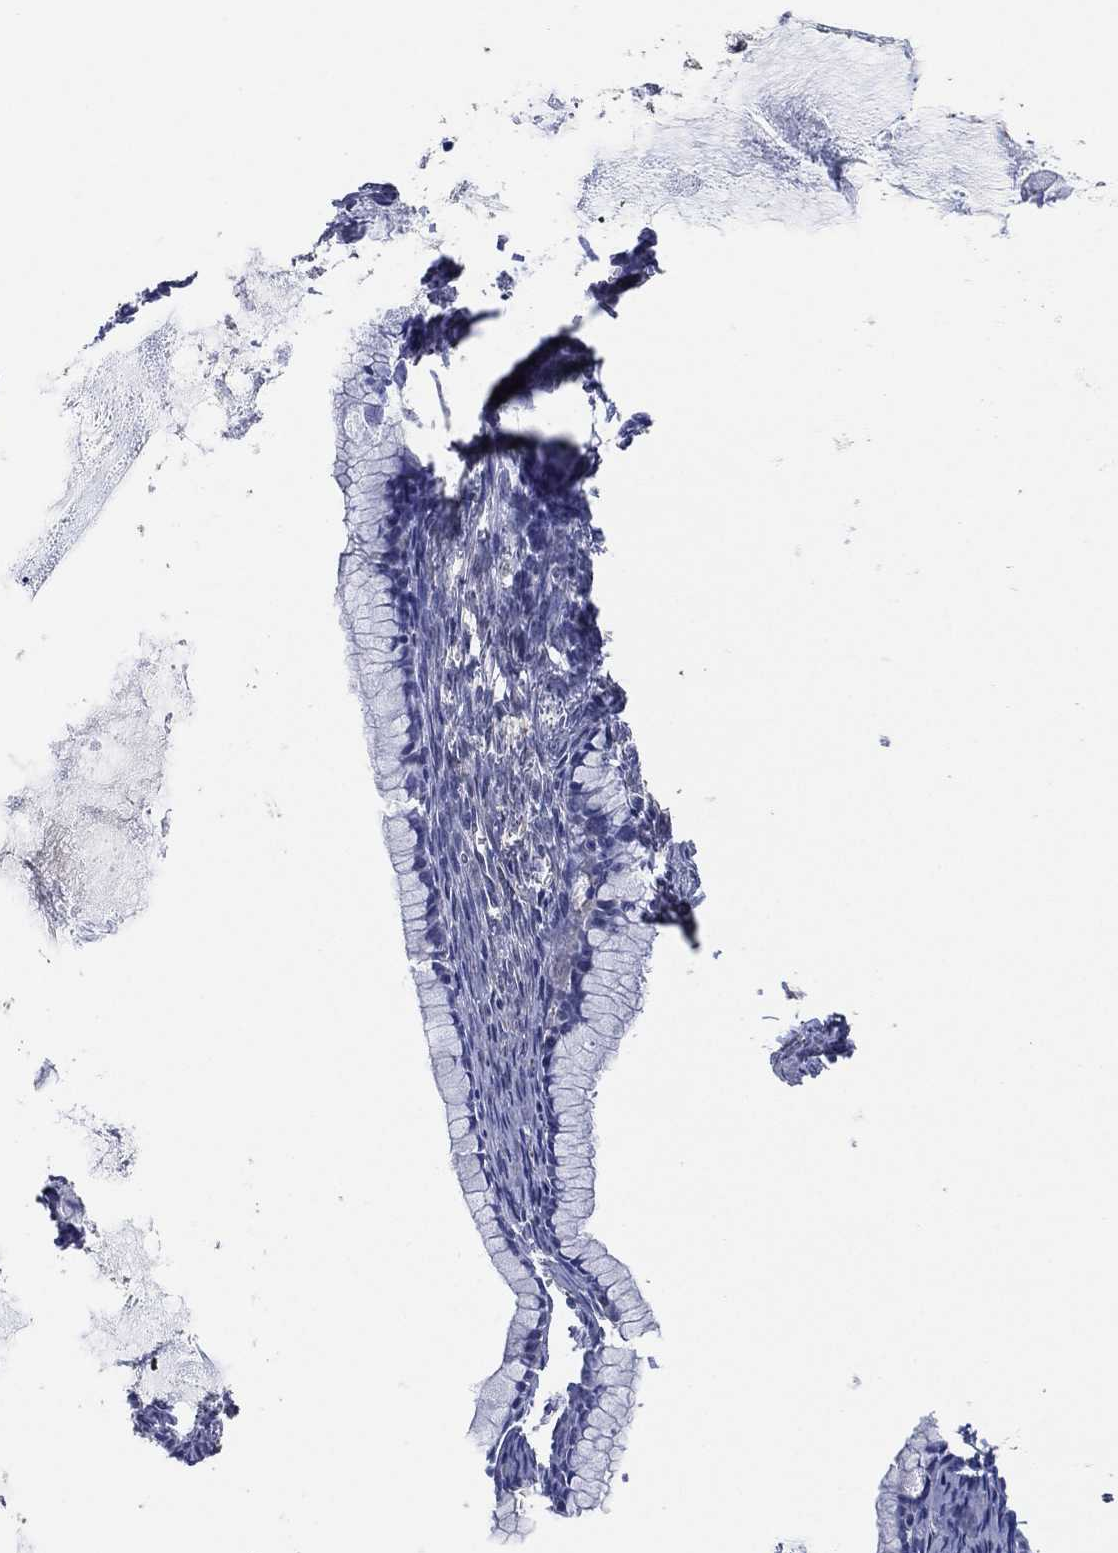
{"staining": {"intensity": "negative", "quantity": "none", "location": "none"}, "tissue": "ovarian cancer", "cell_type": "Tumor cells", "image_type": "cancer", "snomed": [{"axis": "morphology", "description": "Cystadenocarcinoma, mucinous, NOS"}, {"axis": "topography", "description": "Ovary"}], "caption": "Immunohistochemistry histopathology image of mucinous cystadenocarcinoma (ovarian) stained for a protein (brown), which shows no expression in tumor cells. Nuclei are stained in blue.", "gene": "KLK5", "patient": {"sex": "female", "age": 41}}